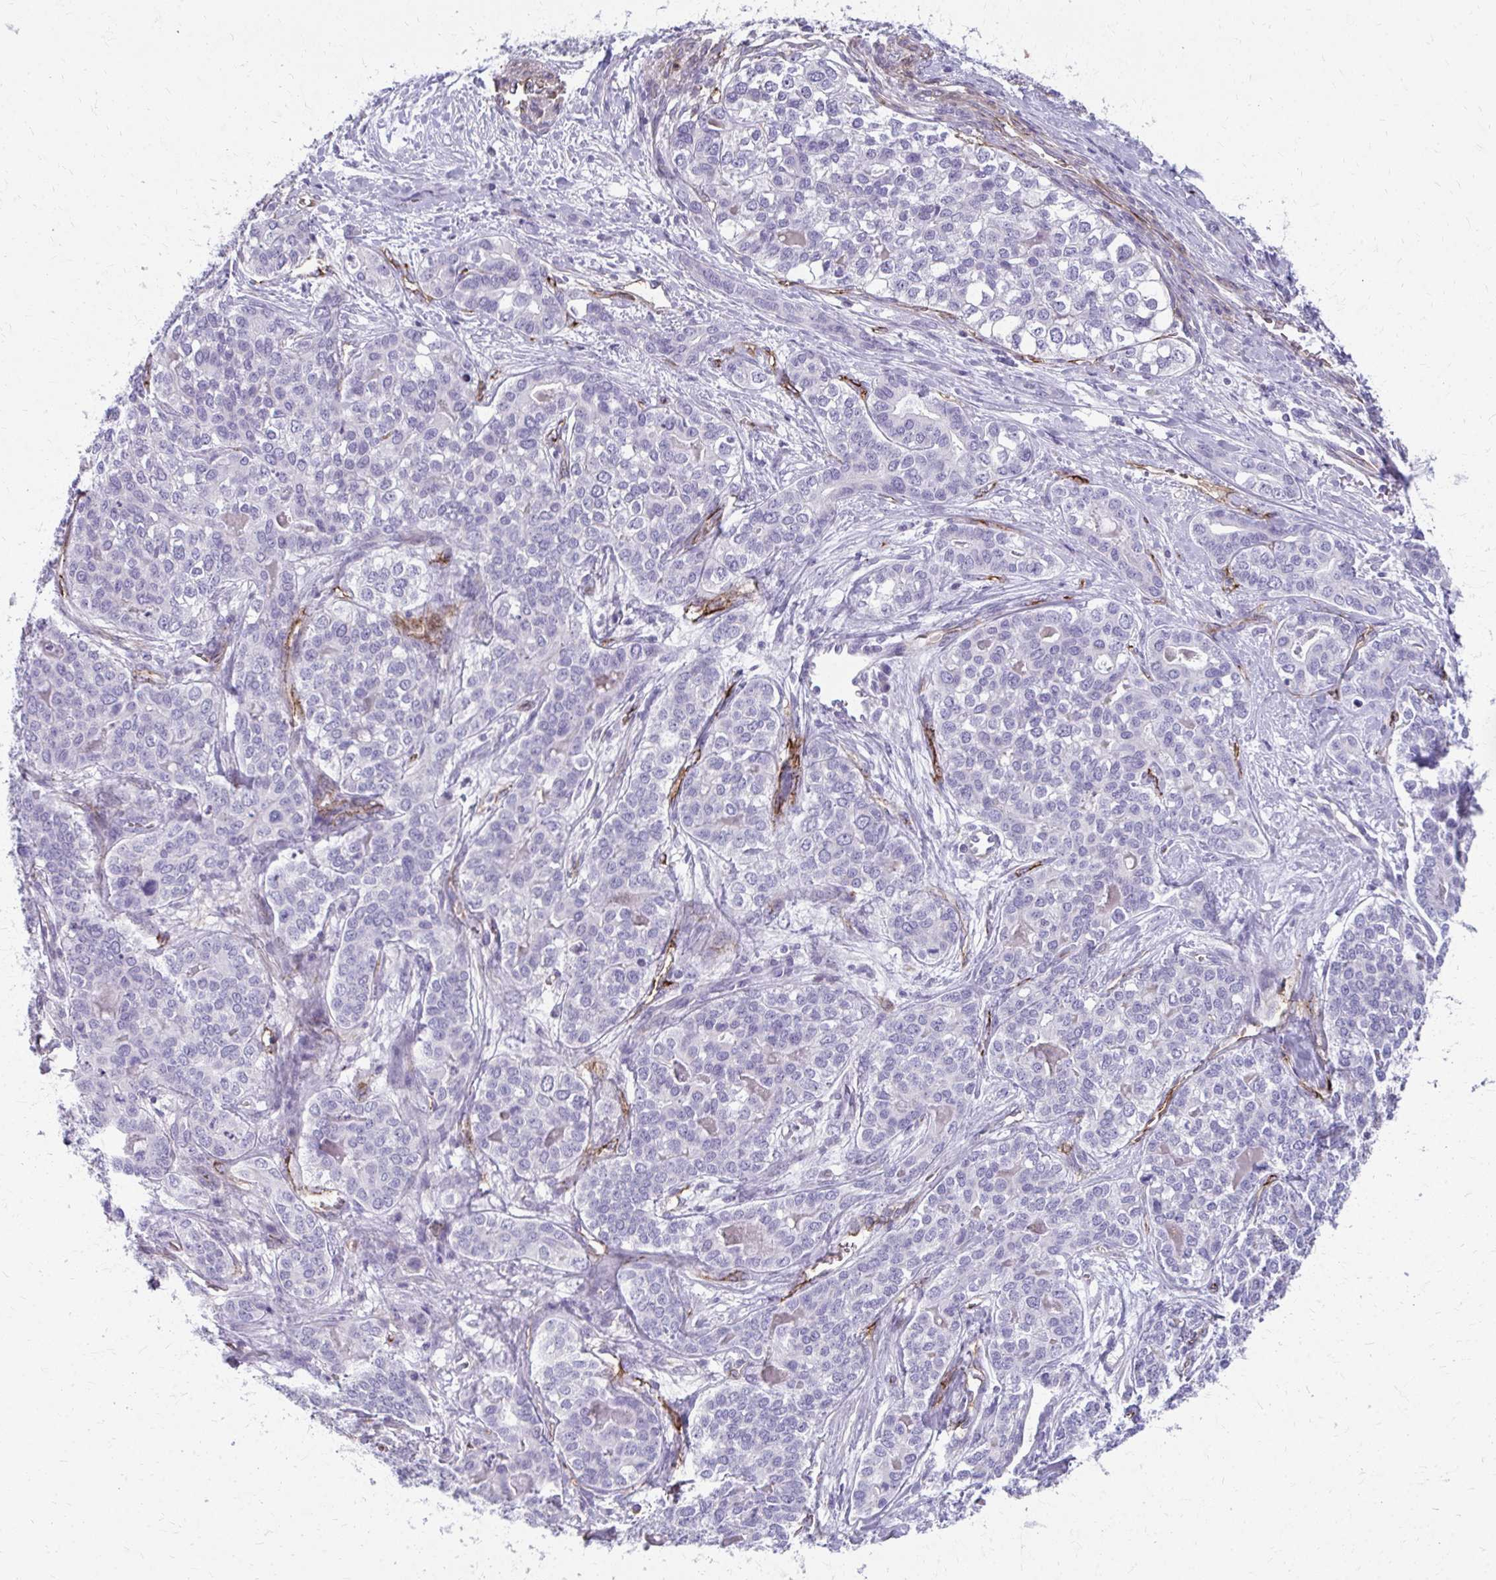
{"staining": {"intensity": "negative", "quantity": "none", "location": "none"}, "tissue": "liver cancer", "cell_type": "Tumor cells", "image_type": "cancer", "snomed": [{"axis": "morphology", "description": "Cholangiocarcinoma"}, {"axis": "topography", "description": "Liver"}], "caption": "A micrograph of human liver cancer is negative for staining in tumor cells.", "gene": "ADIPOQ", "patient": {"sex": "male", "age": 56}}